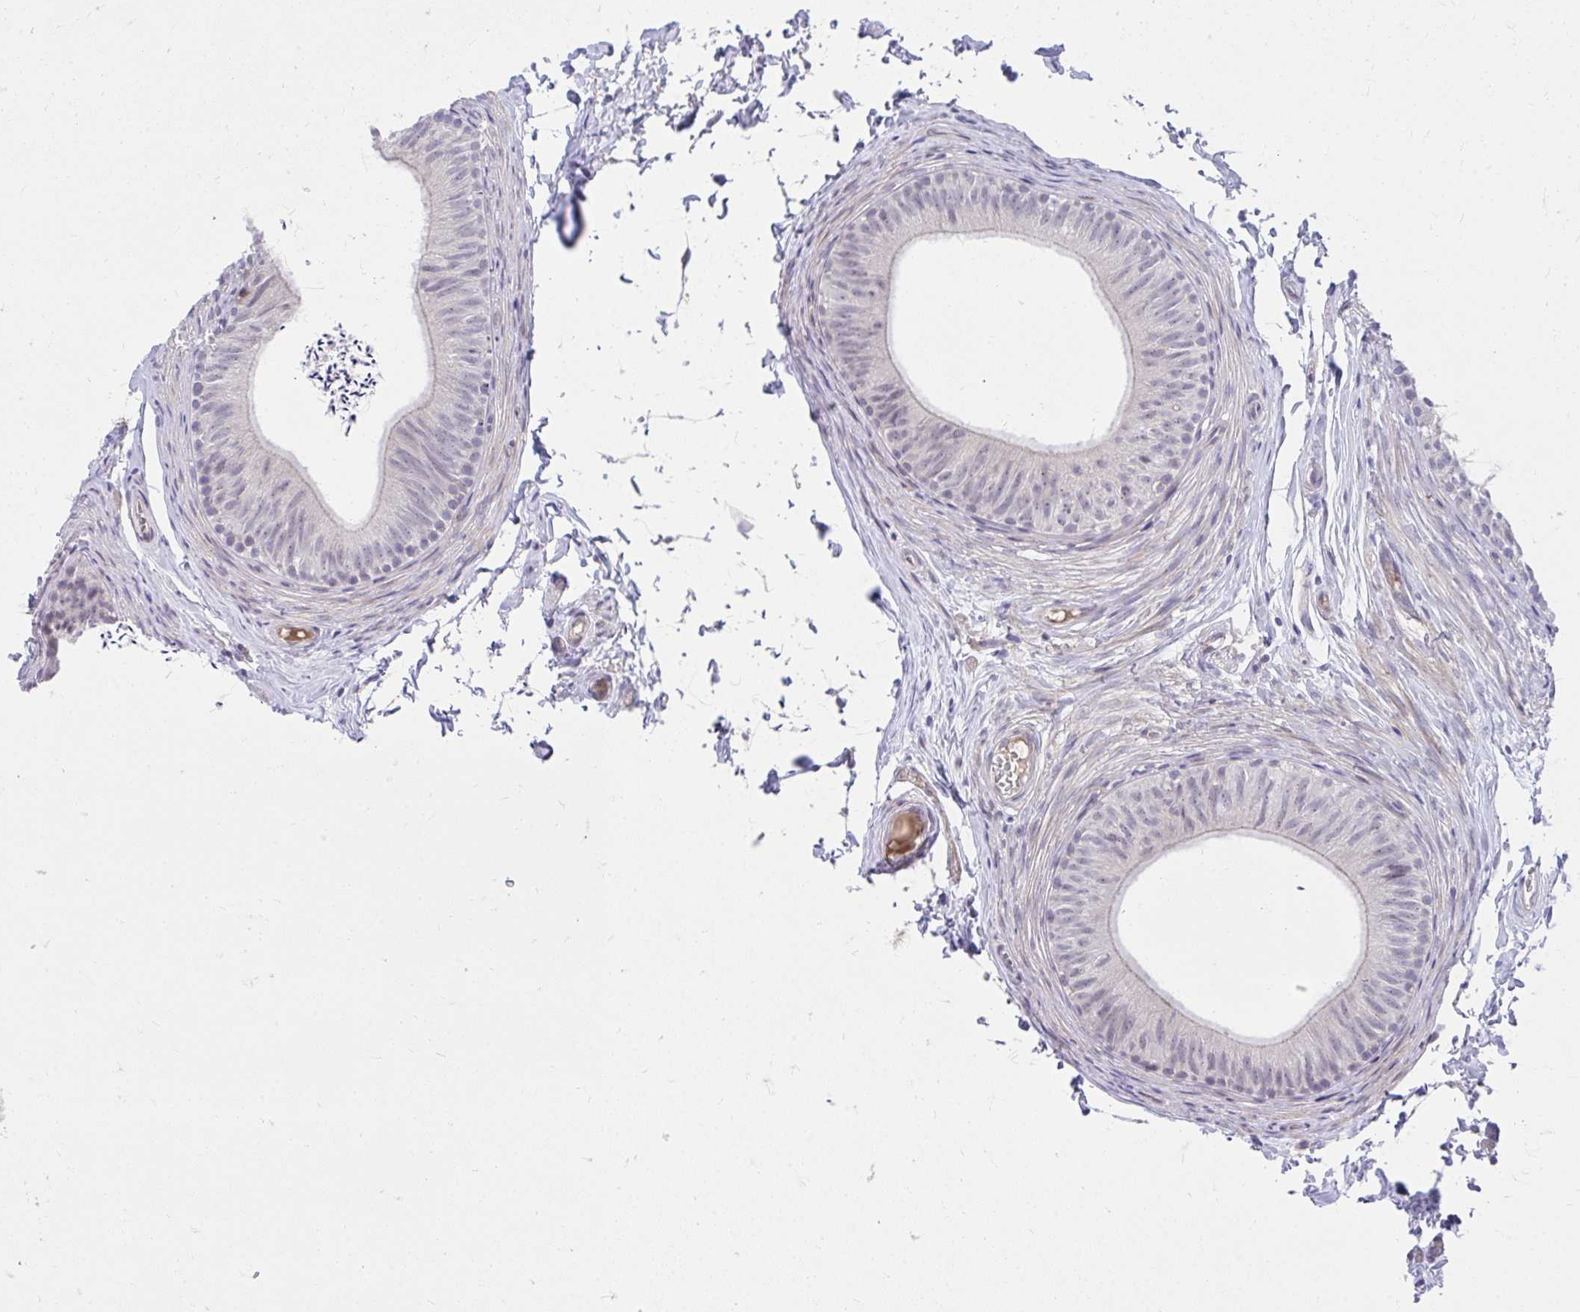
{"staining": {"intensity": "moderate", "quantity": "<25%", "location": "cytoplasmic/membranous"}, "tissue": "epididymis", "cell_type": "Glandular cells", "image_type": "normal", "snomed": [{"axis": "morphology", "description": "Normal tissue, NOS"}, {"axis": "topography", "description": "Epididymis, spermatic cord, NOS"}, {"axis": "topography", "description": "Epididymis"}, {"axis": "topography", "description": "Peripheral nerve tissue"}], "caption": "Immunohistochemistry (DAB) staining of benign epididymis demonstrates moderate cytoplasmic/membranous protein expression in approximately <25% of glandular cells.", "gene": "SLAMF7", "patient": {"sex": "male", "age": 29}}